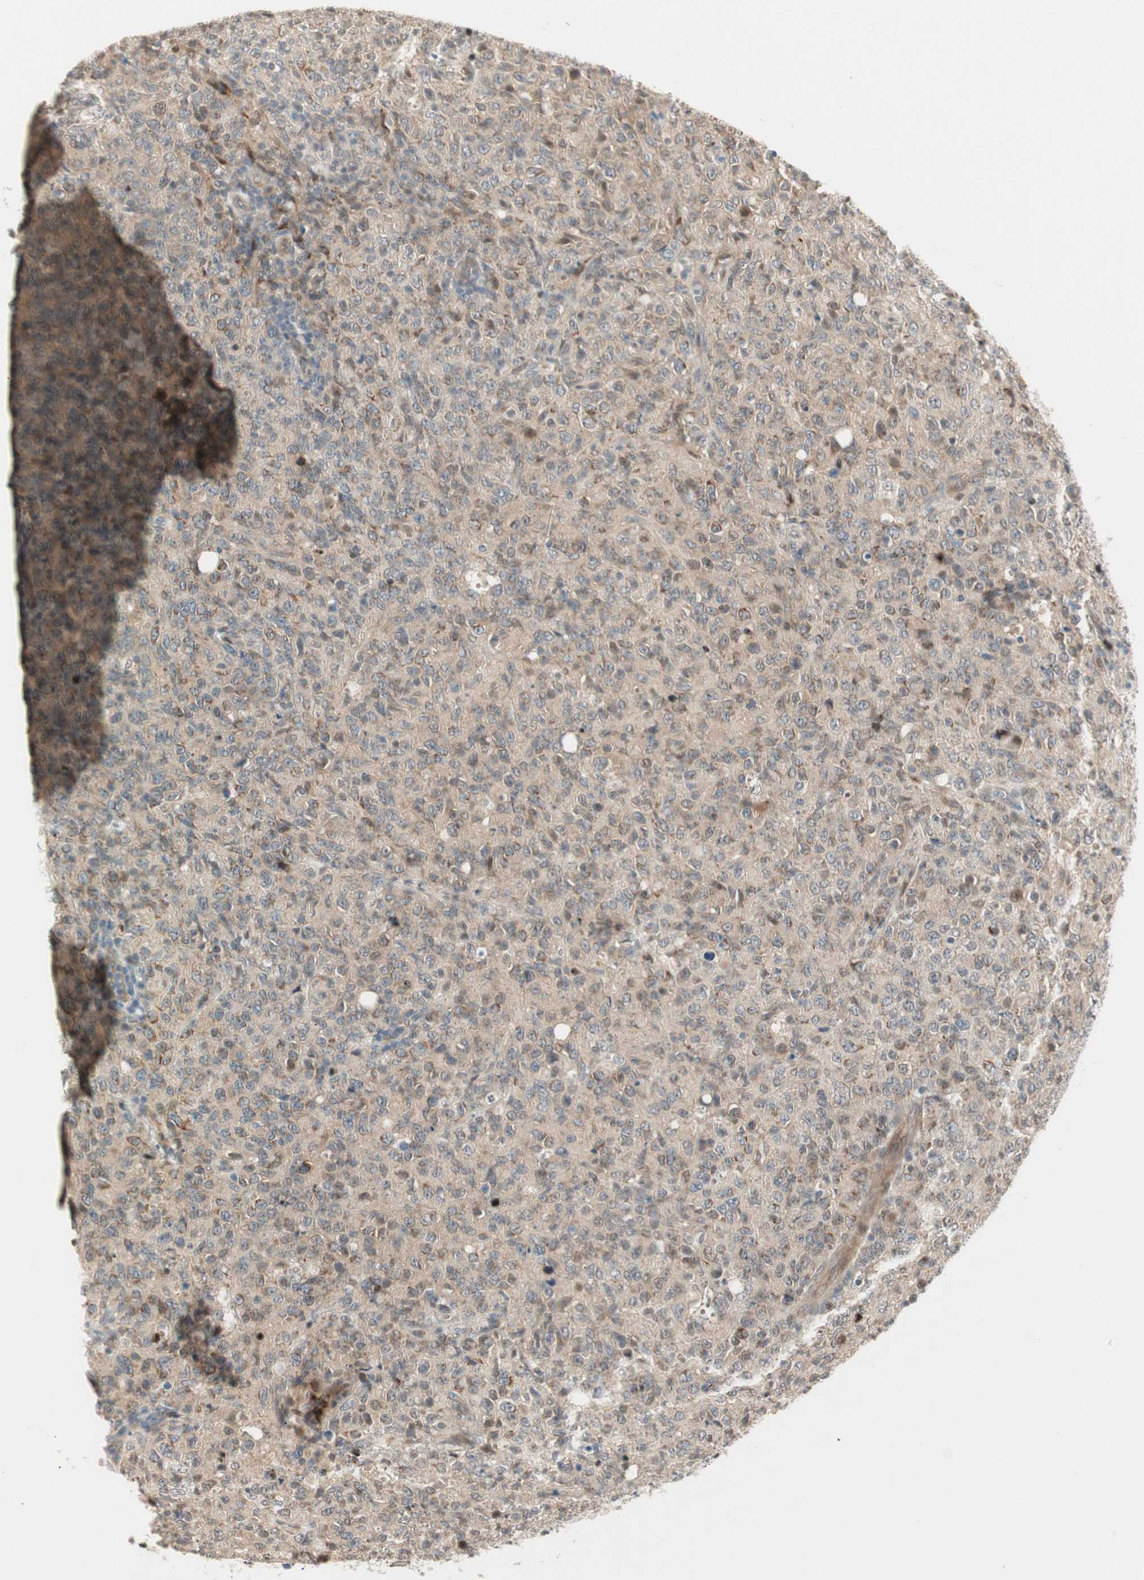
{"staining": {"intensity": "weak", "quantity": "<25%", "location": "cytoplasmic/membranous"}, "tissue": "lymphoma", "cell_type": "Tumor cells", "image_type": "cancer", "snomed": [{"axis": "morphology", "description": "Malignant lymphoma, non-Hodgkin's type, High grade"}, {"axis": "topography", "description": "Tonsil"}], "caption": "High magnification brightfield microscopy of lymphoma stained with DAB (3,3'-diaminobenzidine) (brown) and counterstained with hematoxylin (blue): tumor cells show no significant expression.", "gene": "ACSL5", "patient": {"sex": "female", "age": 36}}